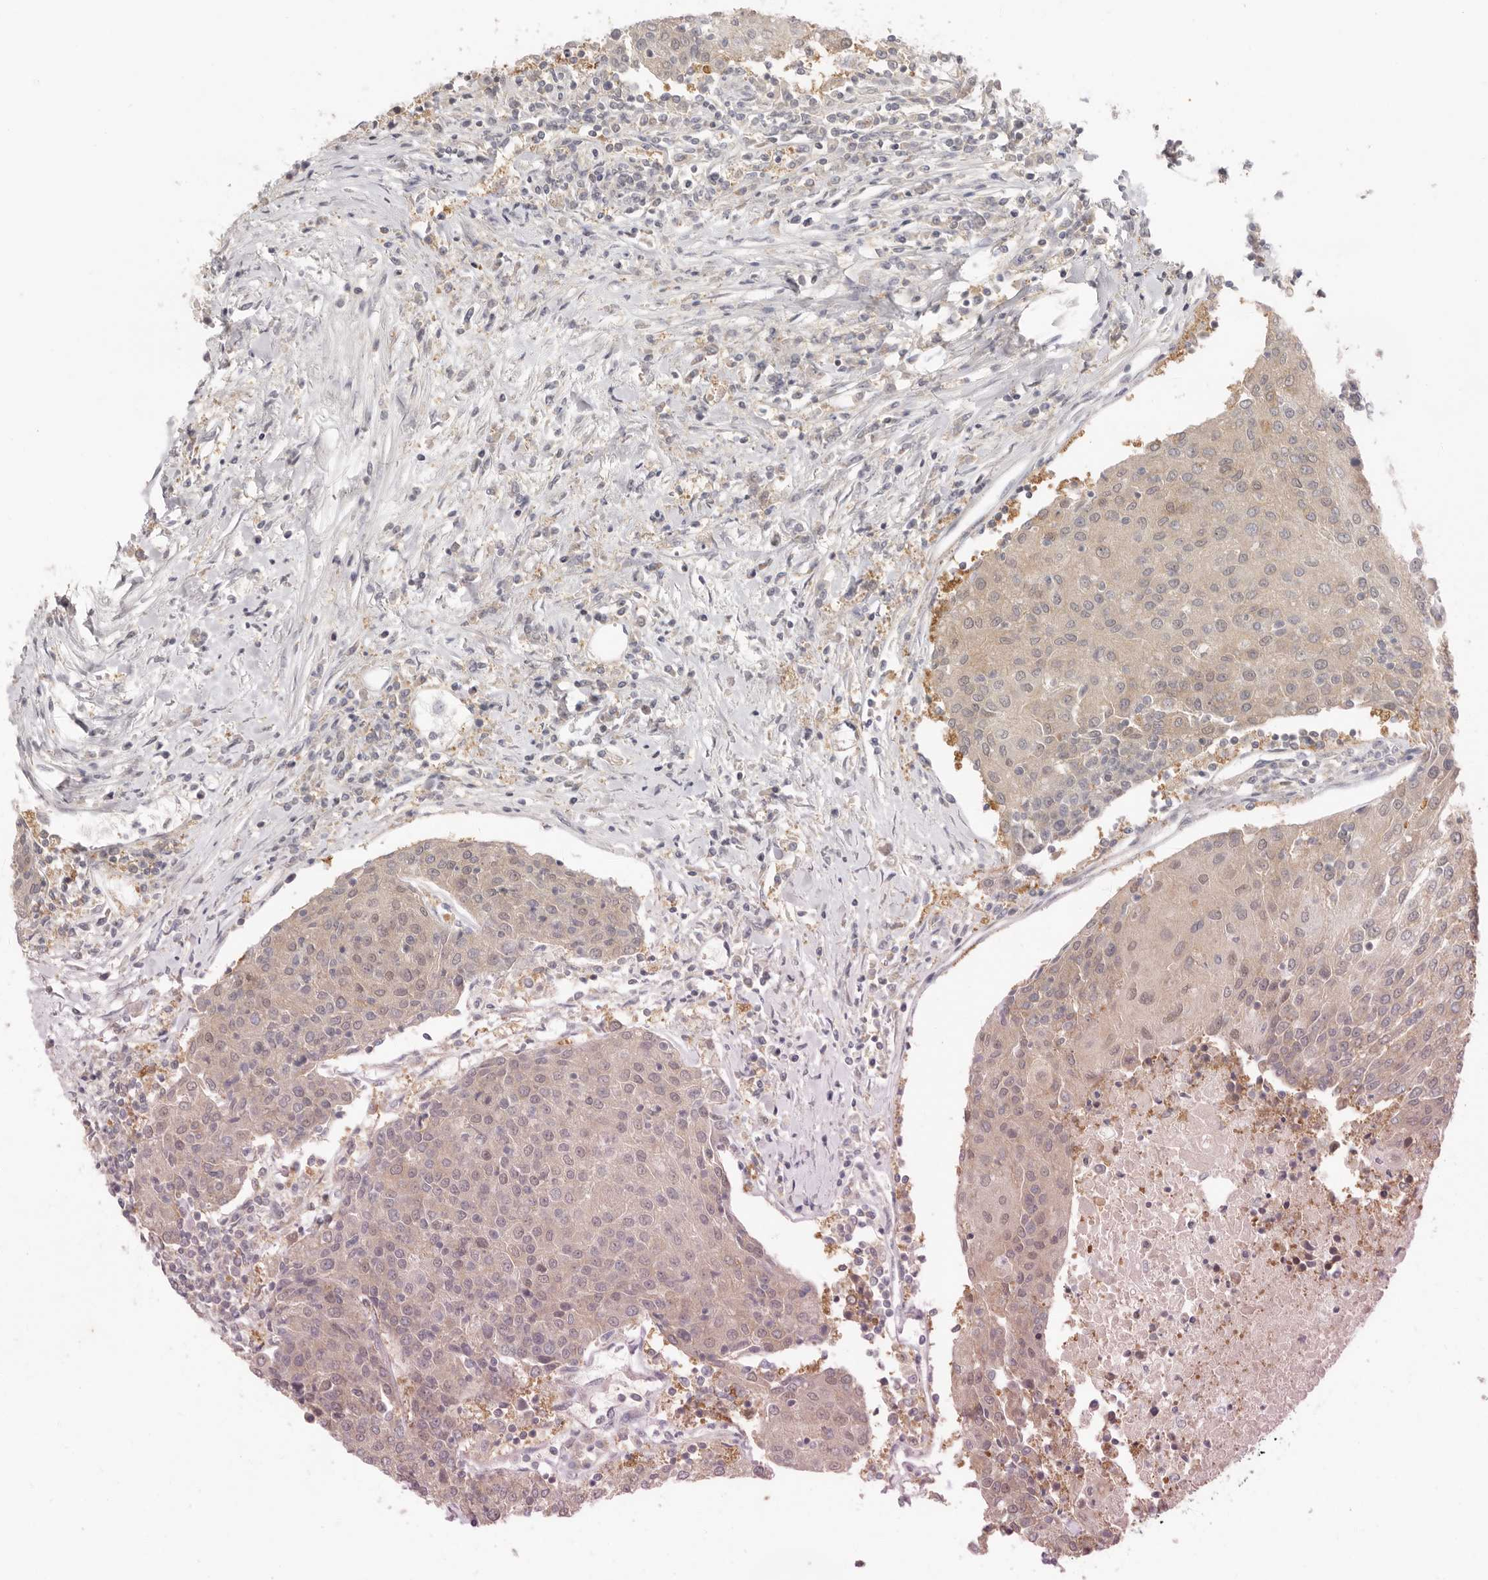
{"staining": {"intensity": "weak", "quantity": ">75%", "location": "cytoplasmic/membranous"}, "tissue": "urothelial cancer", "cell_type": "Tumor cells", "image_type": "cancer", "snomed": [{"axis": "morphology", "description": "Urothelial carcinoma, High grade"}, {"axis": "topography", "description": "Urinary bladder"}], "caption": "IHC photomicrograph of urothelial carcinoma (high-grade) stained for a protein (brown), which shows low levels of weak cytoplasmic/membranous expression in approximately >75% of tumor cells.", "gene": "AHDC1", "patient": {"sex": "female", "age": 85}}